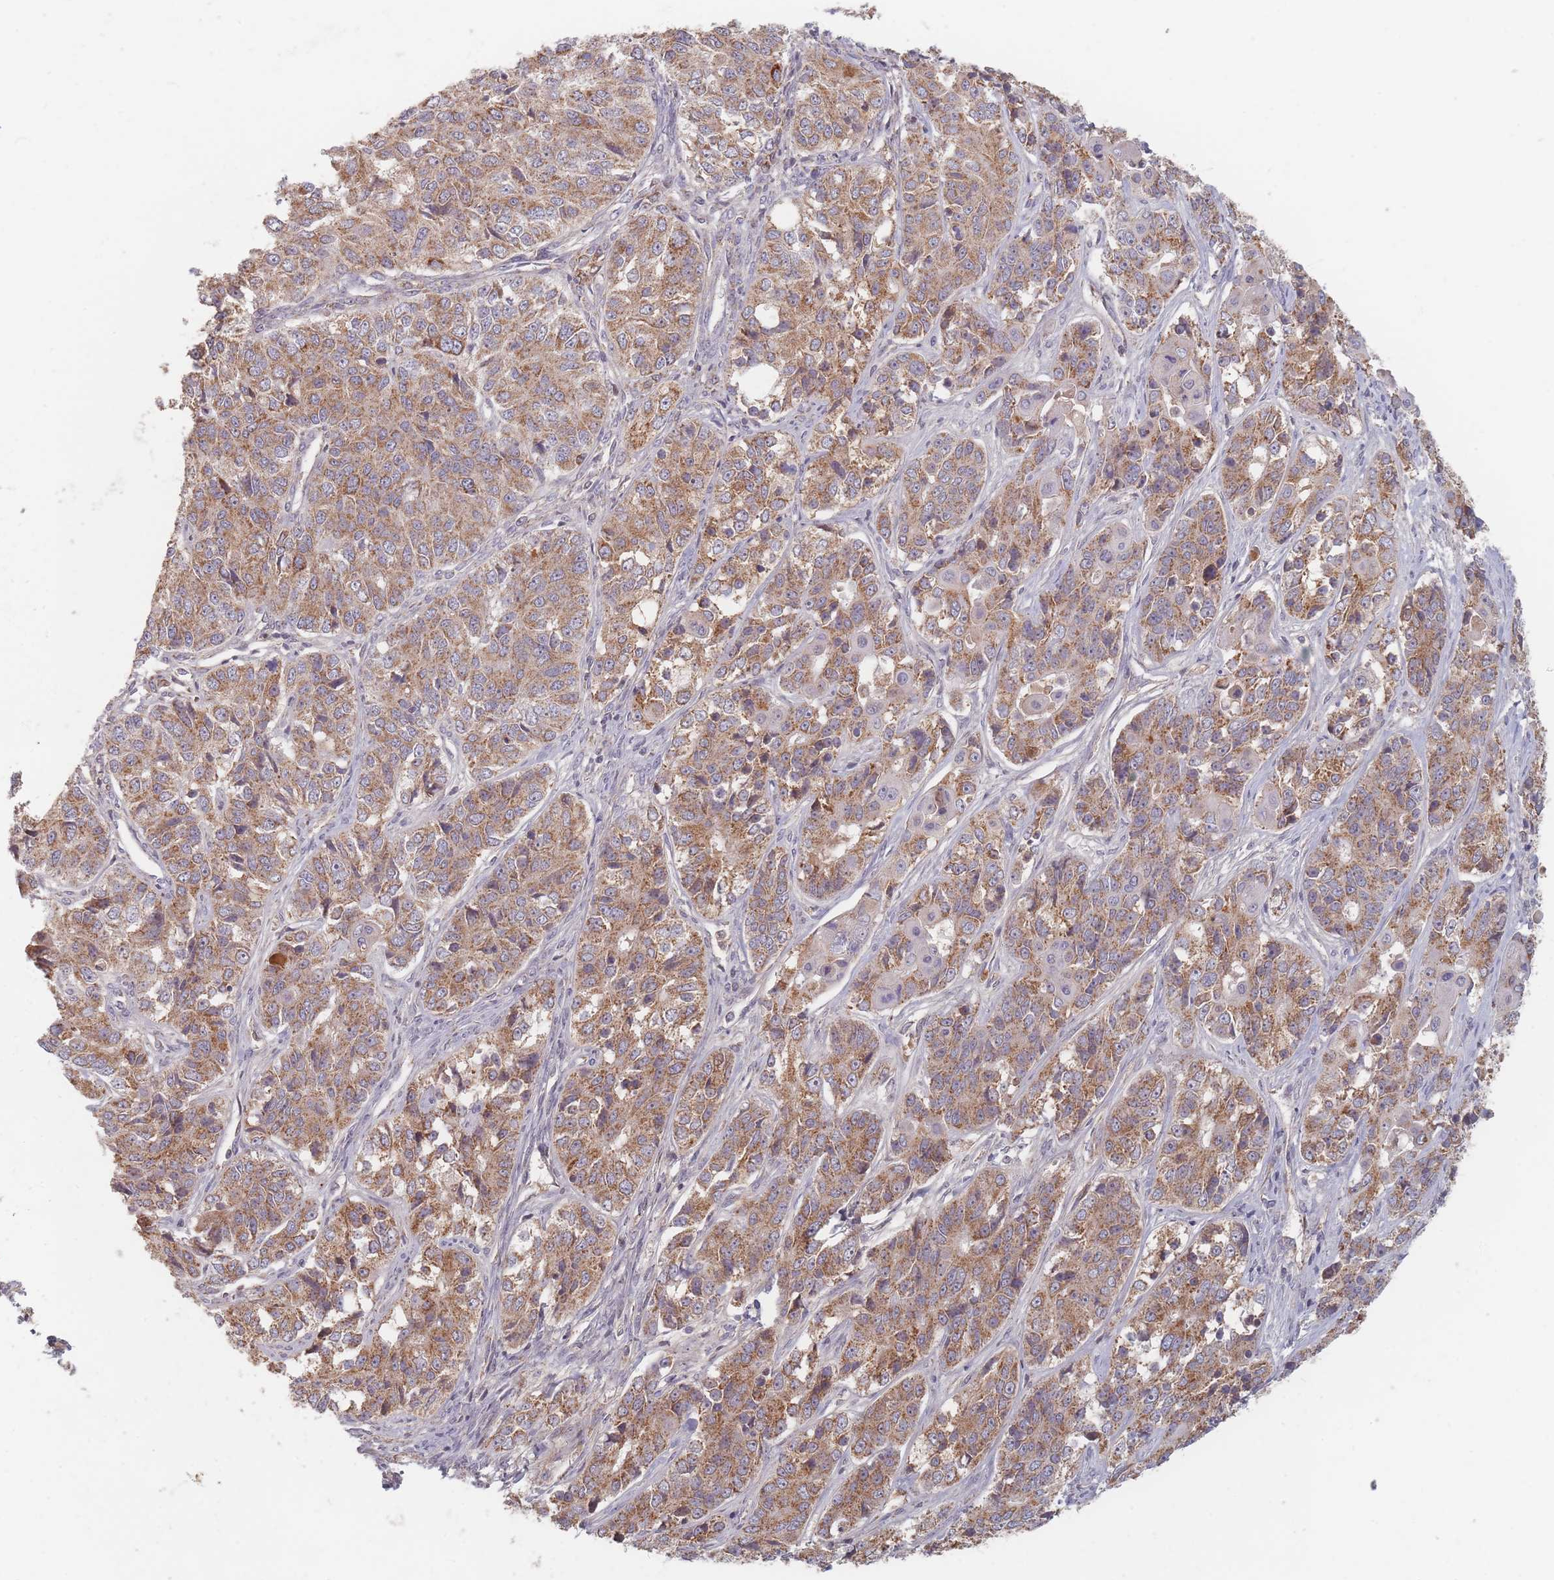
{"staining": {"intensity": "moderate", "quantity": ">75%", "location": "cytoplasmic/membranous"}, "tissue": "ovarian cancer", "cell_type": "Tumor cells", "image_type": "cancer", "snomed": [{"axis": "morphology", "description": "Carcinoma, endometroid"}, {"axis": "topography", "description": "Ovary"}], "caption": "Brown immunohistochemical staining in human ovarian endometroid carcinoma demonstrates moderate cytoplasmic/membranous expression in about >75% of tumor cells. The staining is performed using DAB brown chromogen to label protein expression. The nuclei are counter-stained blue using hematoxylin.", "gene": "OR2M4", "patient": {"sex": "female", "age": 51}}